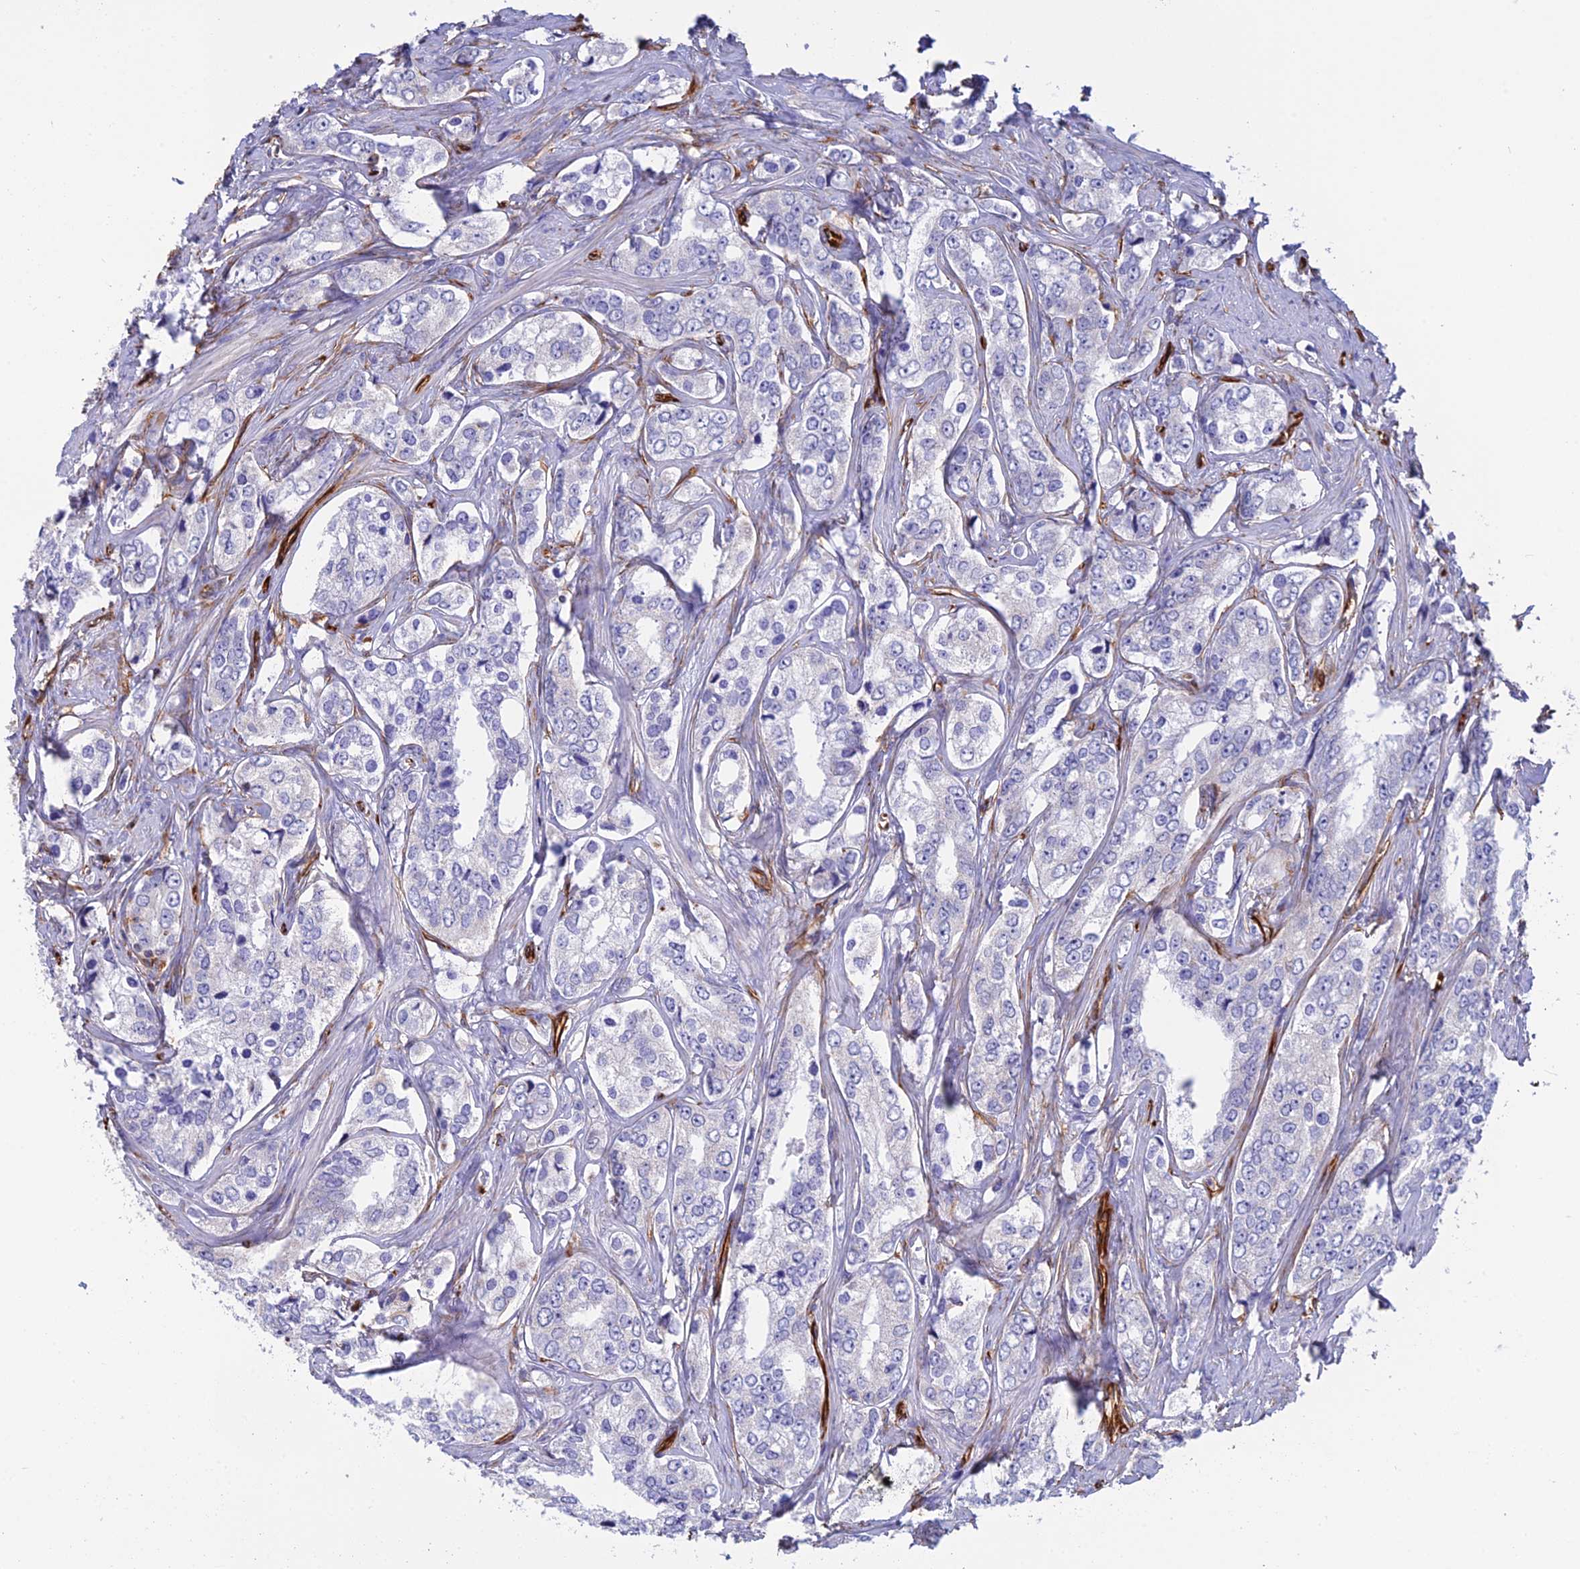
{"staining": {"intensity": "negative", "quantity": "none", "location": "none"}, "tissue": "prostate cancer", "cell_type": "Tumor cells", "image_type": "cancer", "snomed": [{"axis": "morphology", "description": "Adenocarcinoma, High grade"}, {"axis": "topography", "description": "Prostate"}], "caption": "Immunohistochemical staining of human prostate cancer (adenocarcinoma (high-grade)) displays no significant expression in tumor cells. (DAB (3,3'-diaminobenzidine) immunohistochemistry with hematoxylin counter stain).", "gene": "FBXL20", "patient": {"sex": "male", "age": 66}}